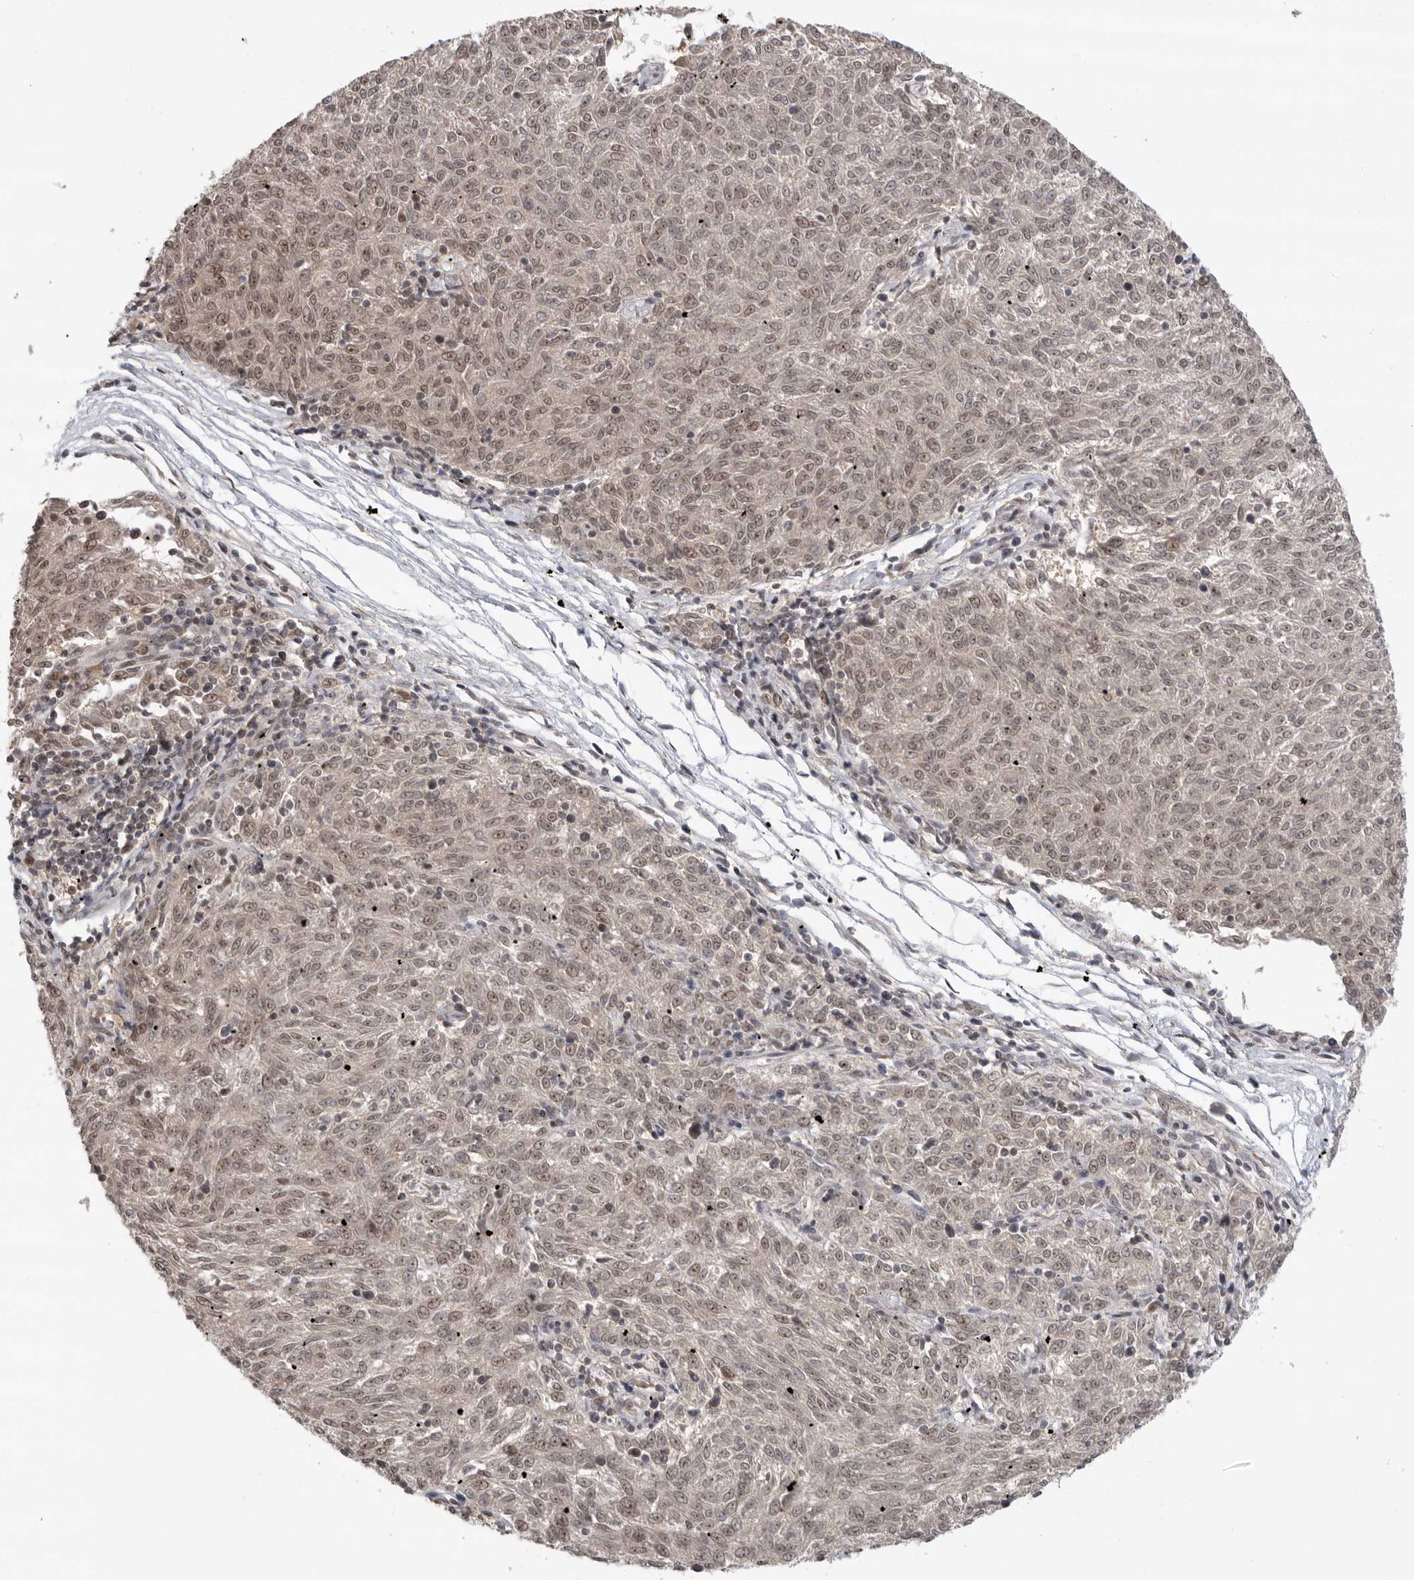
{"staining": {"intensity": "weak", "quantity": ">75%", "location": "nuclear"}, "tissue": "melanoma", "cell_type": "Tumor cells", "image_type": "cancer", "snomed": [{"axis": "morphology", "description": "Malignant melanoma, NOS"}, {"axis": "topography", "description": "Skin"}], "caption": "A micrograph of human malignant melanoma stained for a protein exhibits weak nuclear brown staining in tumor cells.", "gene": "ZNF830", "patient": {"sex": "female", "age": 72}}